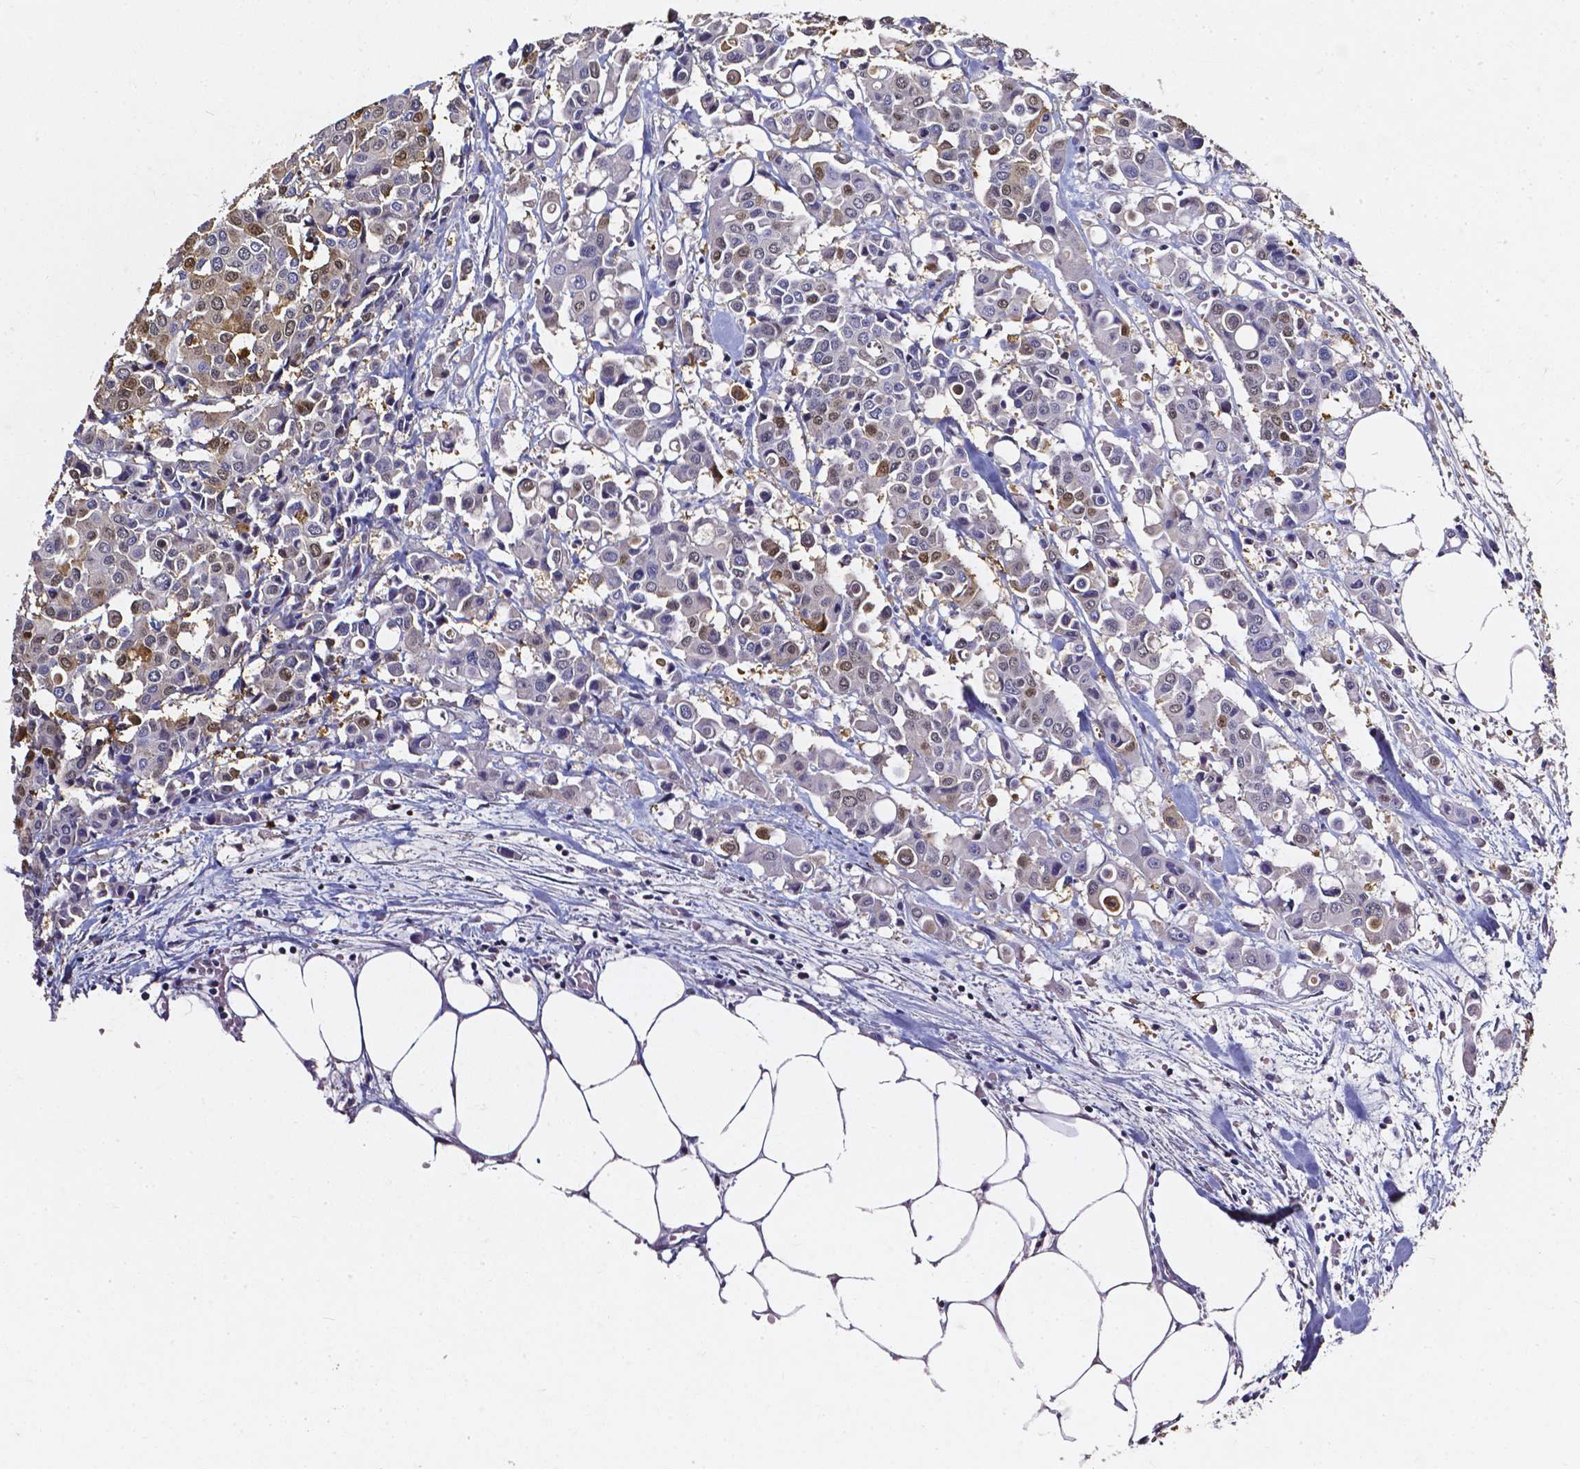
{"staining": {"intensity": "moderate", "quantity": "<25%", "location": "nuclear"}, "tissue": "carcinoid", "cell_type": "Tumor cells", "image_type": "cancer", "snomed": [{"axis": "morphology", "description": "Carcinoid, malignant, NOS"}, {"axis": "topography", "description": "Colon"}], "caption": "Immunohistochemical staining of human carcinoid reveals moderate nuclear protein staining in about <25% of tumor cells.", "gene": "AKR1B10", "patient": {"sex": "male", "age": 81}}